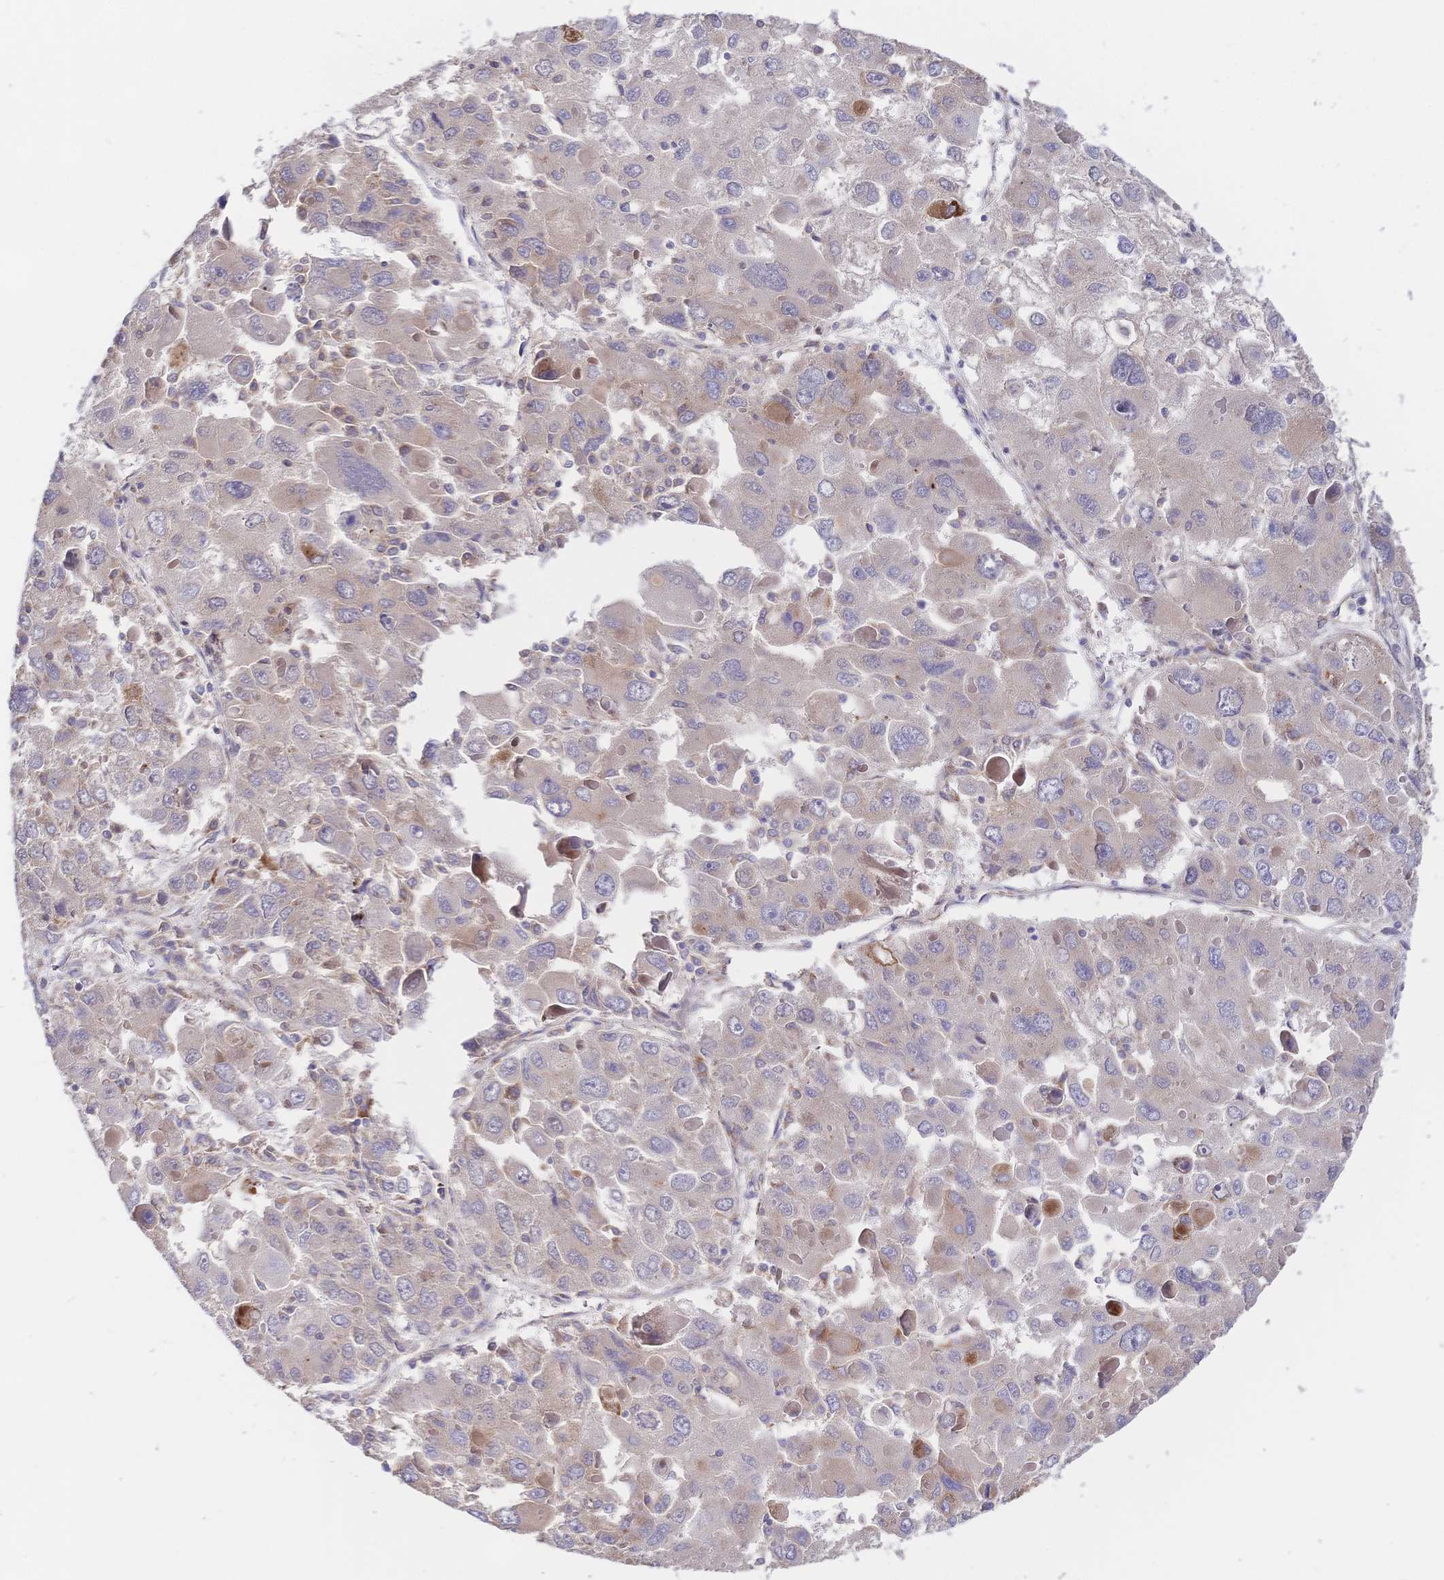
{"staining": {"intensity": "negative", "quantity": "none", "location": "none"}, "tissue": "liver cancer", "cell_type": "Tumor cells", "image_type": "cancer", "snomed": [{"axis": "morphology", "description": "Carcinoma, Hepatocellular, NOS"}, {"axis": "topography", "description": "Liver"}], "caption": "The photomicrograph shows no staining of tumor cells in liver hepatocellular carcinoma. Brightfield microscopy of immunohistochemistry stained with DAB (3,3'-diaminobenzidine) (brown) and hematoxylin (blue), captured at high magnification.", "gene": "LMO4", "patient": {"sex": "female", "age": 41}}